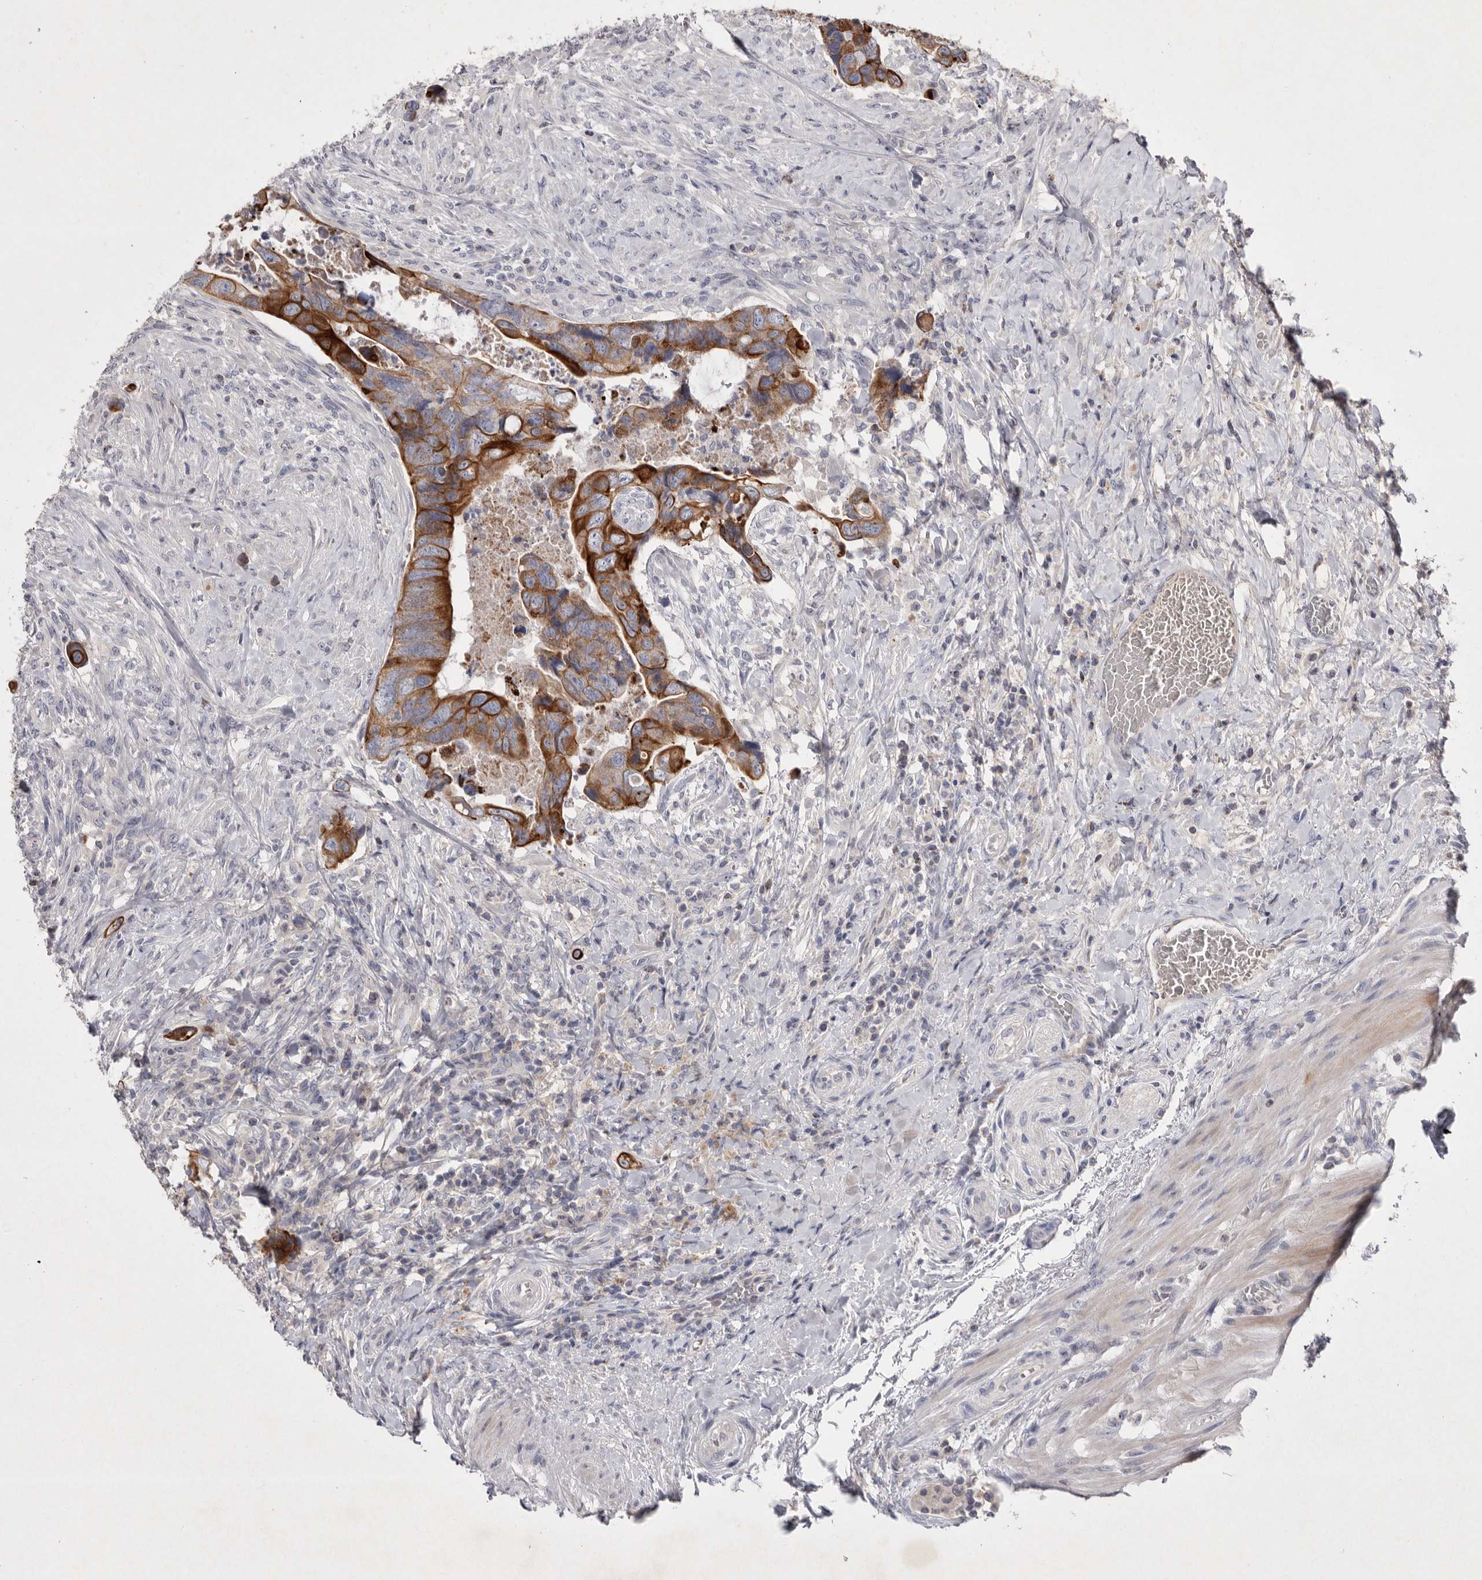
{"staining": {"intensity": "strong", "quantity": "25%-75%", "location": "cytoplasmic/membranous"}, "tissue": "colorectal cancer", "cell_type": "Tumor cells", "image_type": "cancer", "snomed": [{"axis": "morphology", "description": "Adenocarcinoma, NOS"}, {"axis": "topography", "description": "Rectum"}], "caption": "Immunohistochemical staining of human adenocarcinoma (colorectal) shows high levels of strong cytoplasmic/membranous positivity in about 25%-75% of tumor cells.", "gene": "TNFSF14", "patient": {"sex": "male", "age": 63}}